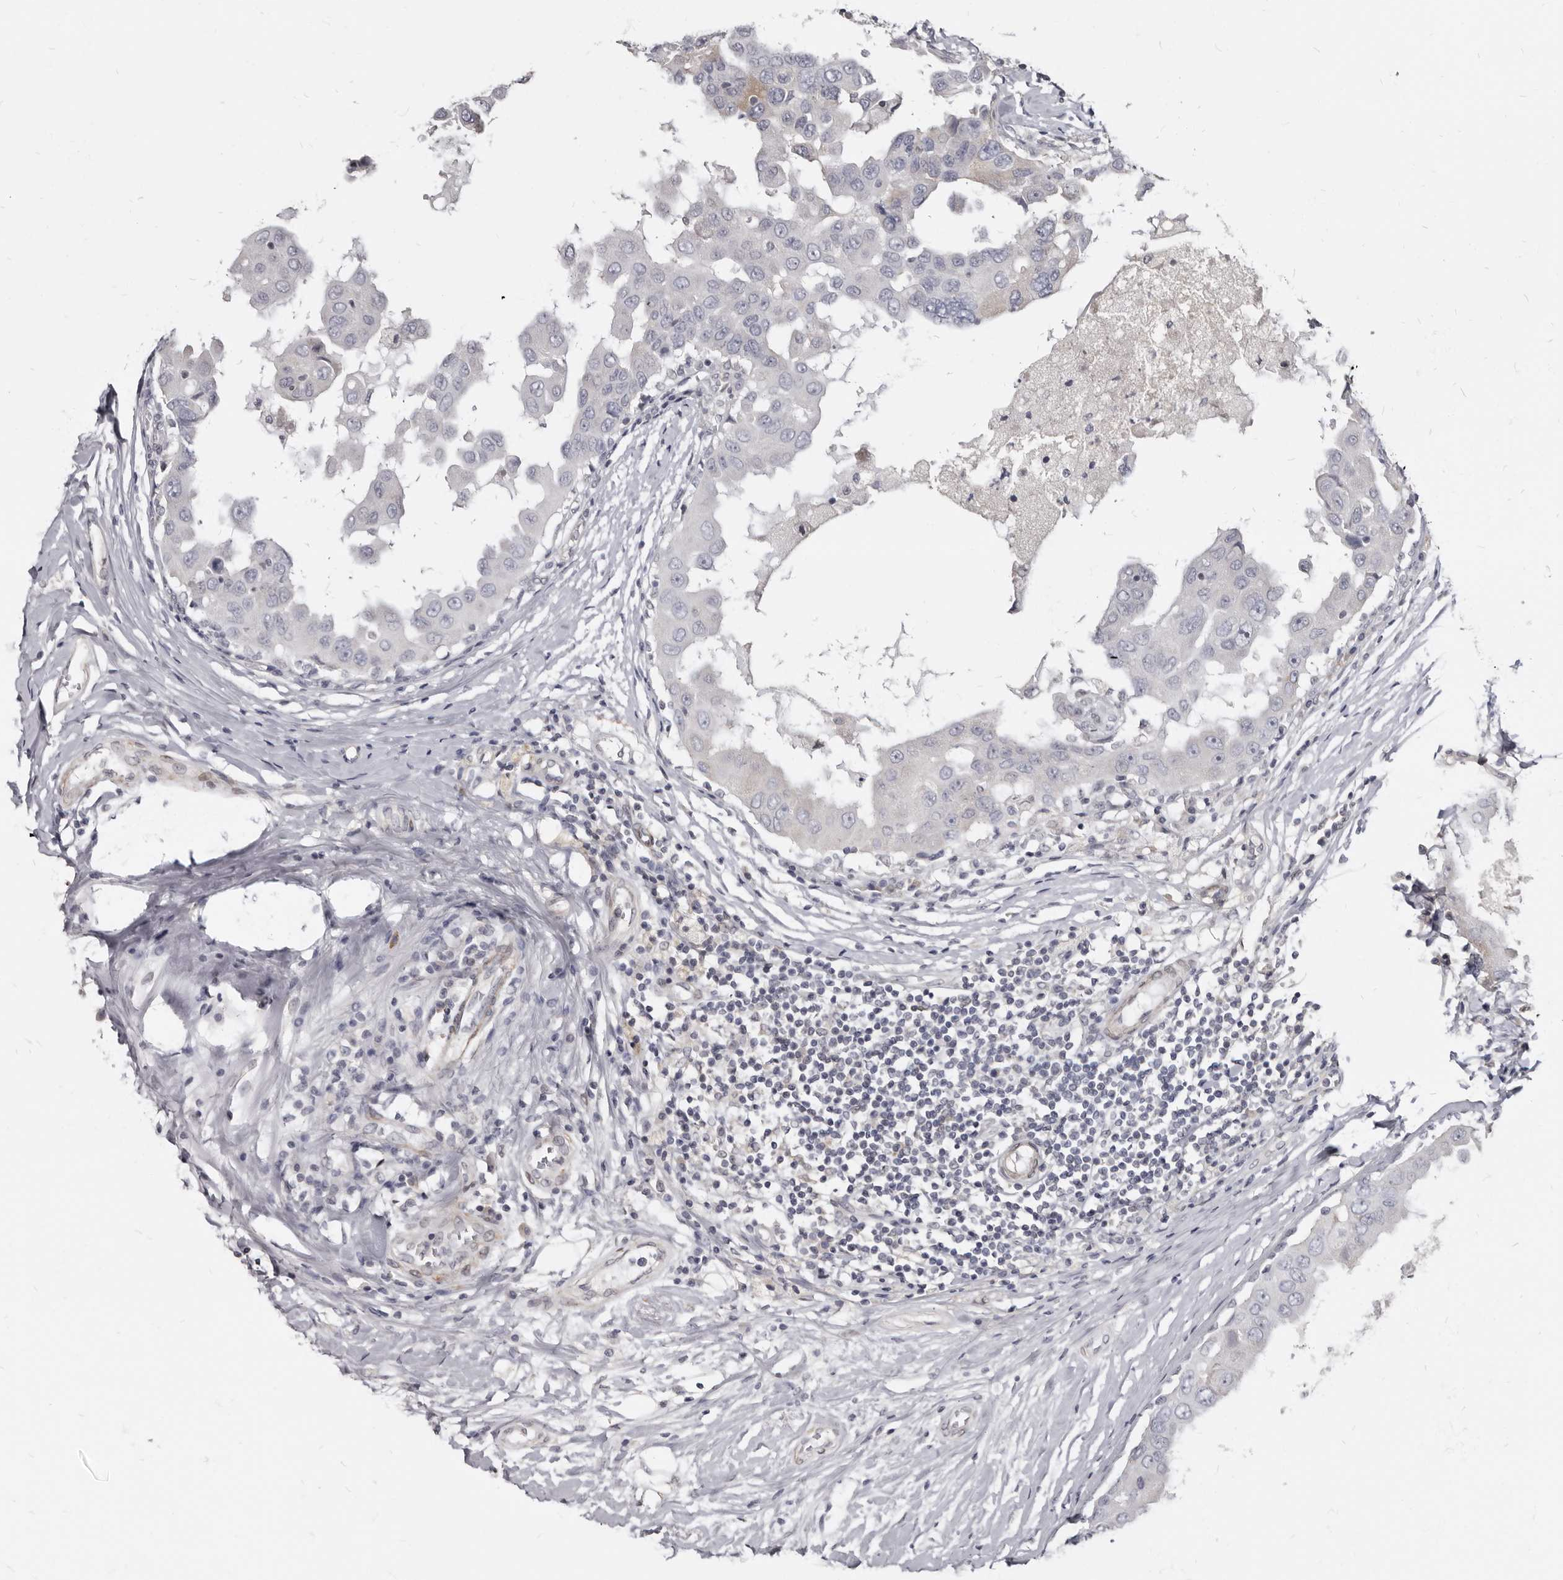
{"staining": {"intensity": "negative", "quantity": "none", "location": "none"}, "tissue": "breast cancer", "cell_type": "Tumor cells", "image_type": "cancer", "snomed": [{"axis": "morphology", "description": "Duct carcinoma"}, {"axis": "topography", "description": "Breast"}], "caption": "Immunohistochemistry micrograph of breast cancer (infiltrating ductal carcinoma) stained for a protein (brown), which exhibits no positivity in tumor cells. (DAB IHC, high magnification).", "gene": "MRGPRF", "patient": {"sex": "female", "age": 27}}